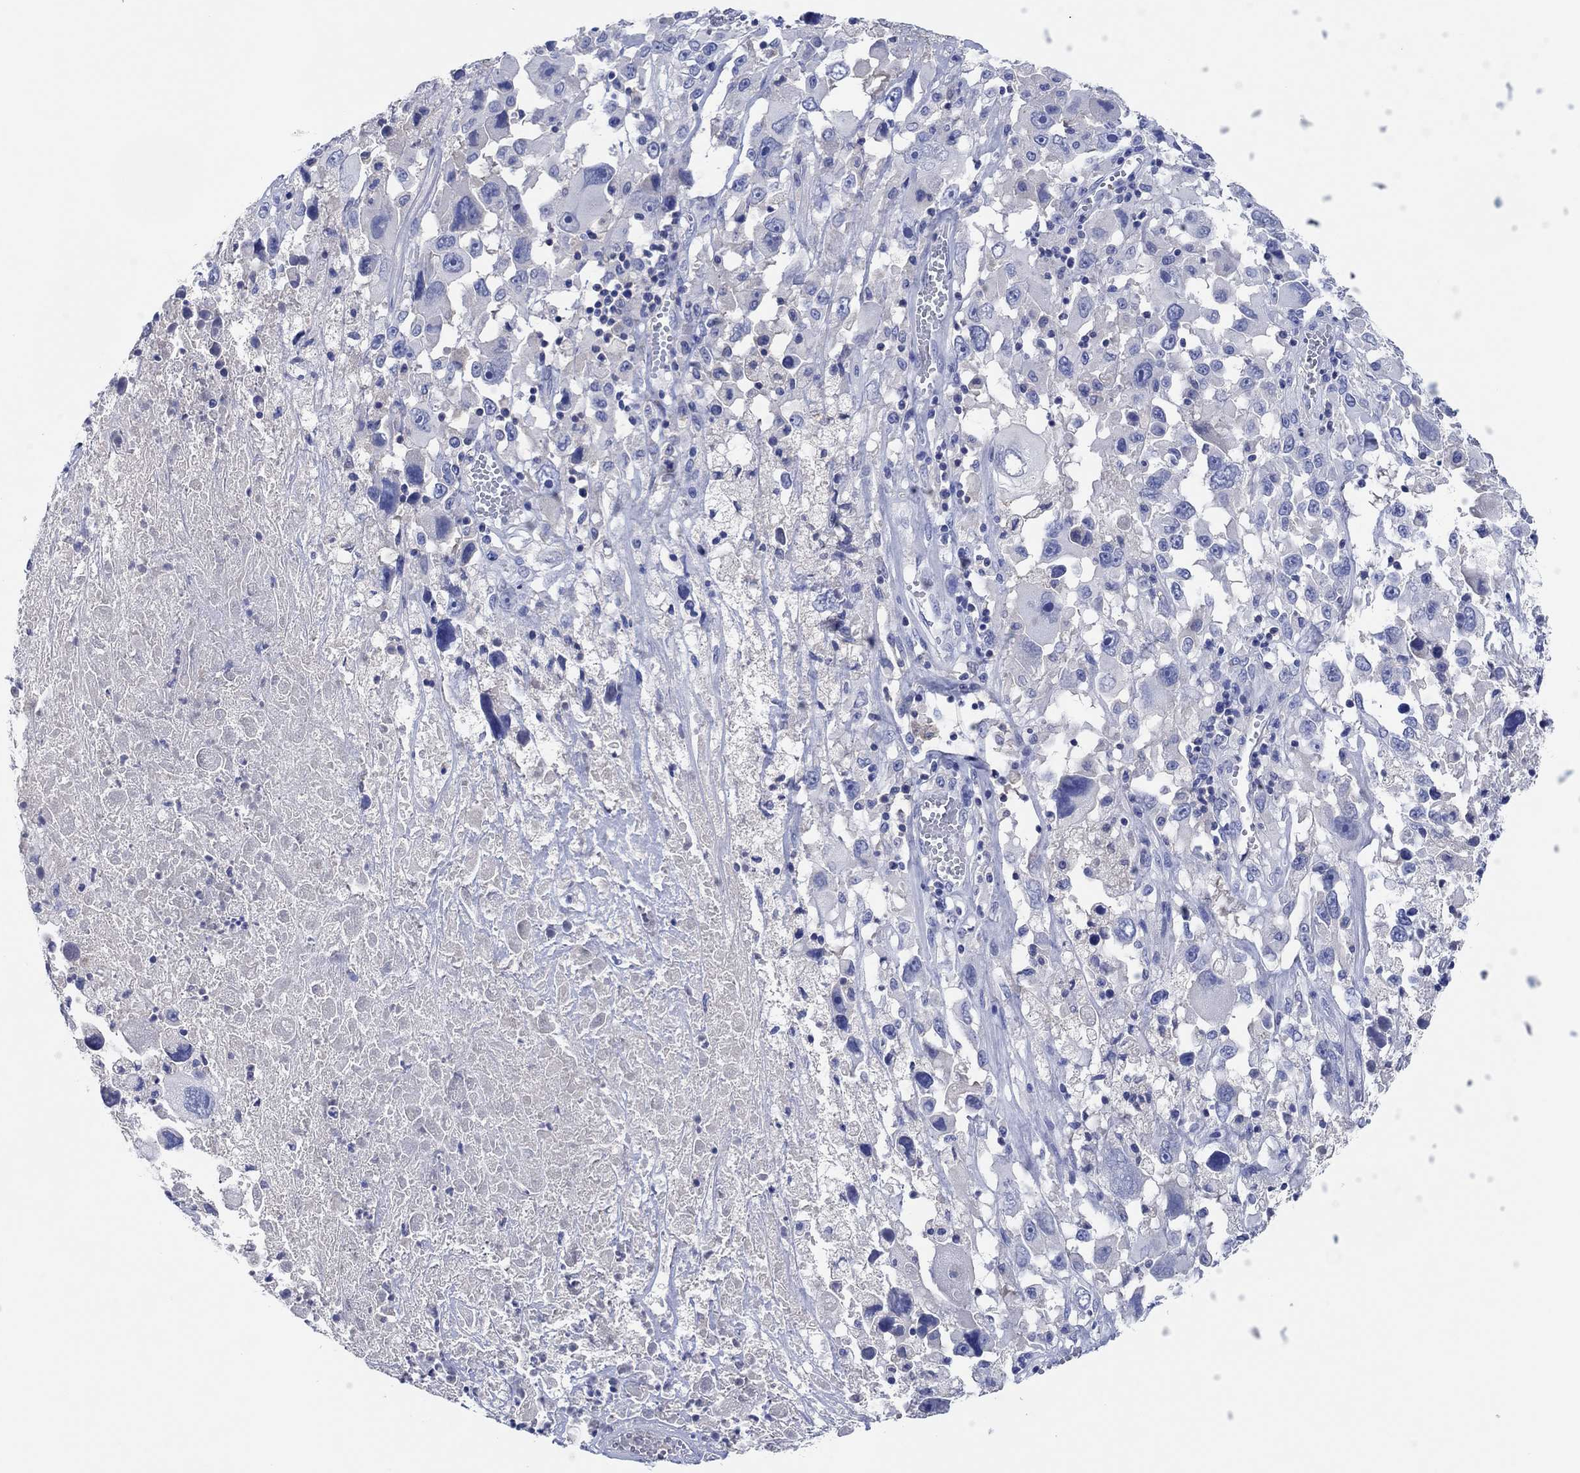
{"staining": {"intensity": "negative", "quantity": "none", "location": "none"}, "tissue": "melanoma", "cell_type": "Tumor cells", "image_type": "cancer", "snomed": [{"axis": "morphology", "description": "Malignant melanoma, Metastatic site"}, {"axis": "topography", "description": "Lymph node"}], "caption": "This is an IHC photomicrograph of human malignant melanoma (metastatic site). There is no positivity in tumor cells.", "gene": "CPNE6", "patient": {"sex": "male", "age": 50}}